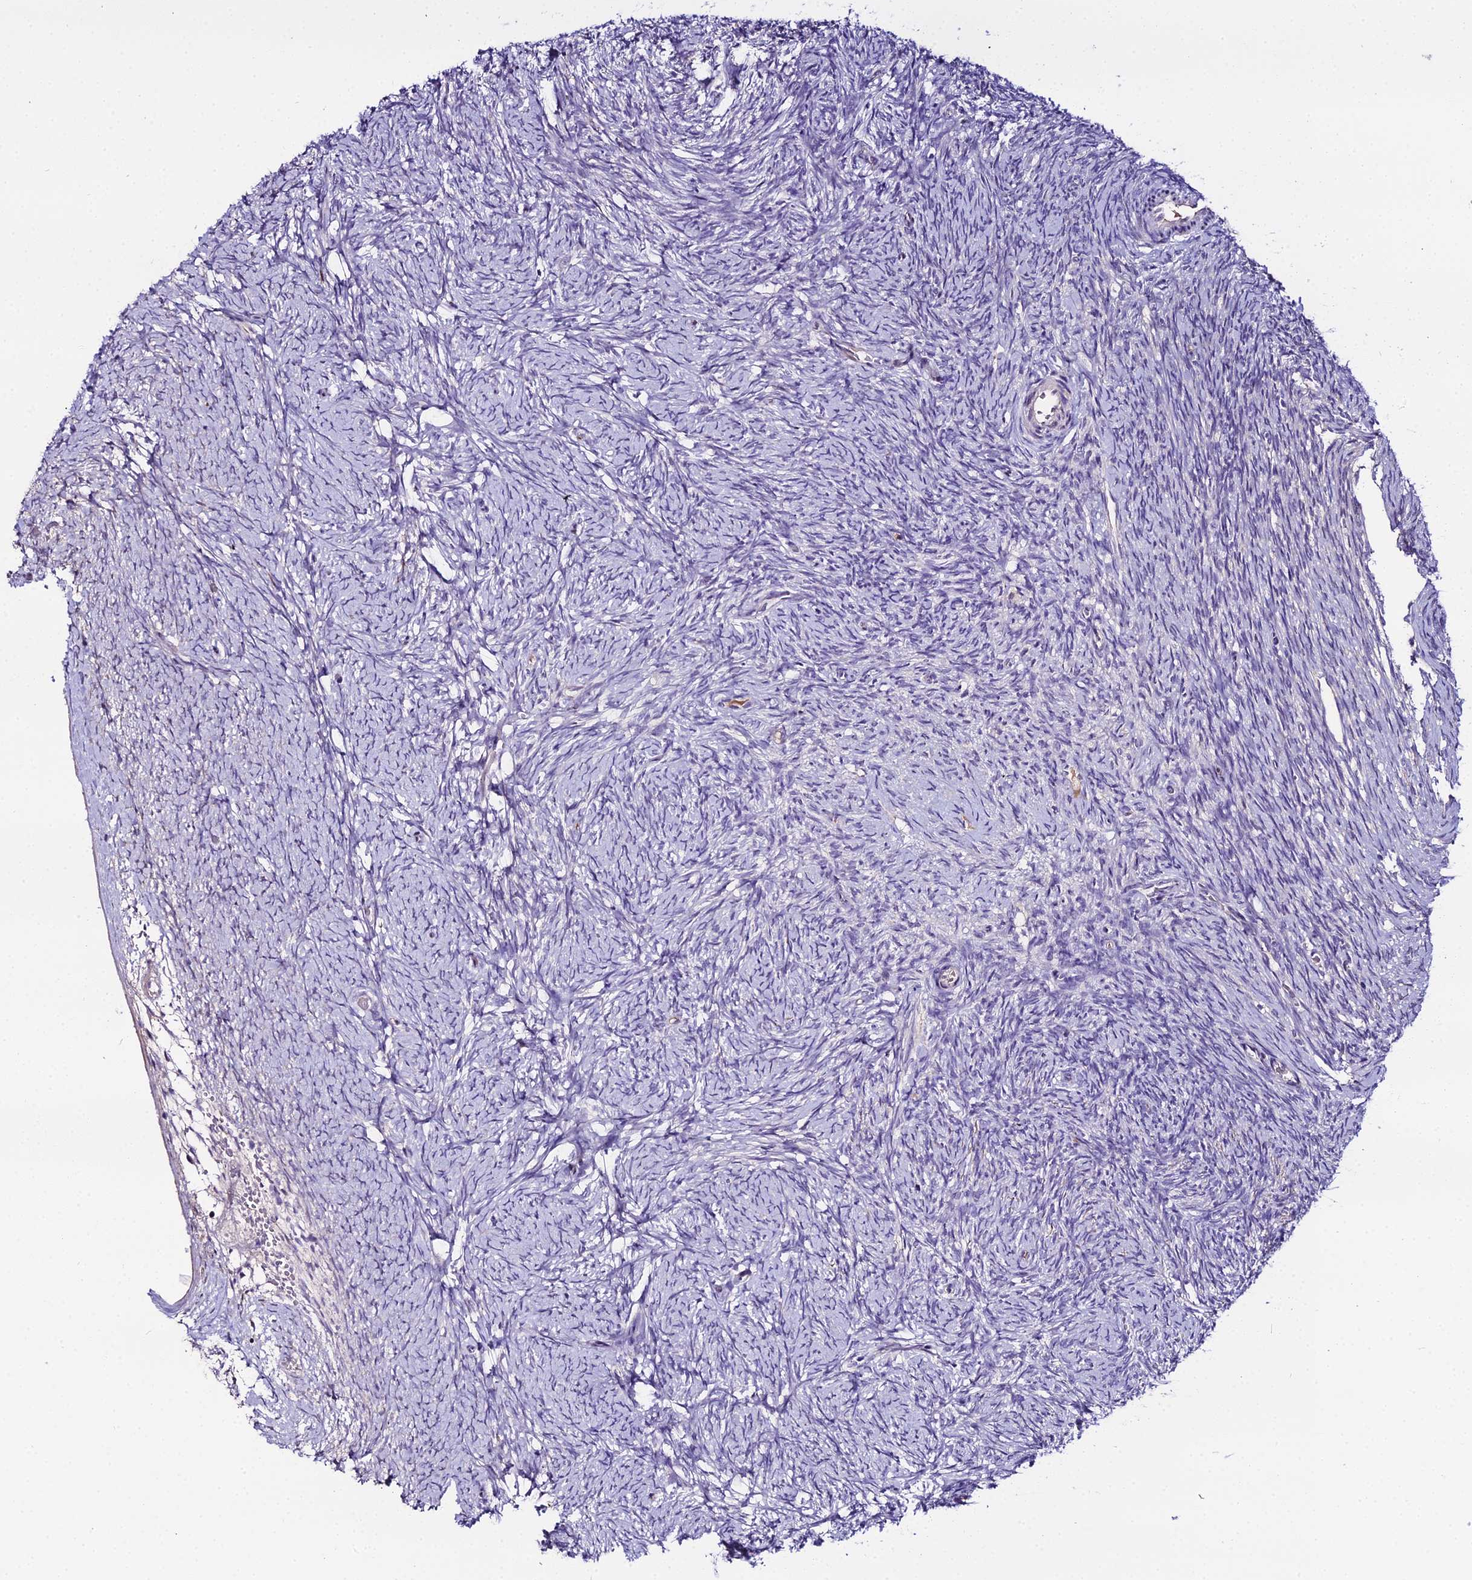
{"staining": {"intensity": "negative", "quantity": "none", "location": "none"}, "tissue": "ovary", "cell_type": "Ovarian stroma cells", "image_type": "normal", "snomed": [{"axis": "morphology", "description": "Normal tissue, NOS"}, {"axis": "topography", "description": "Ovary"}], "caption": "Ovary was stained to show a protein in brown. There is no significant expression in ovarian stroma cells.", "gene": "MB21D2", "patient": {"sex": "female", "age": 44}}